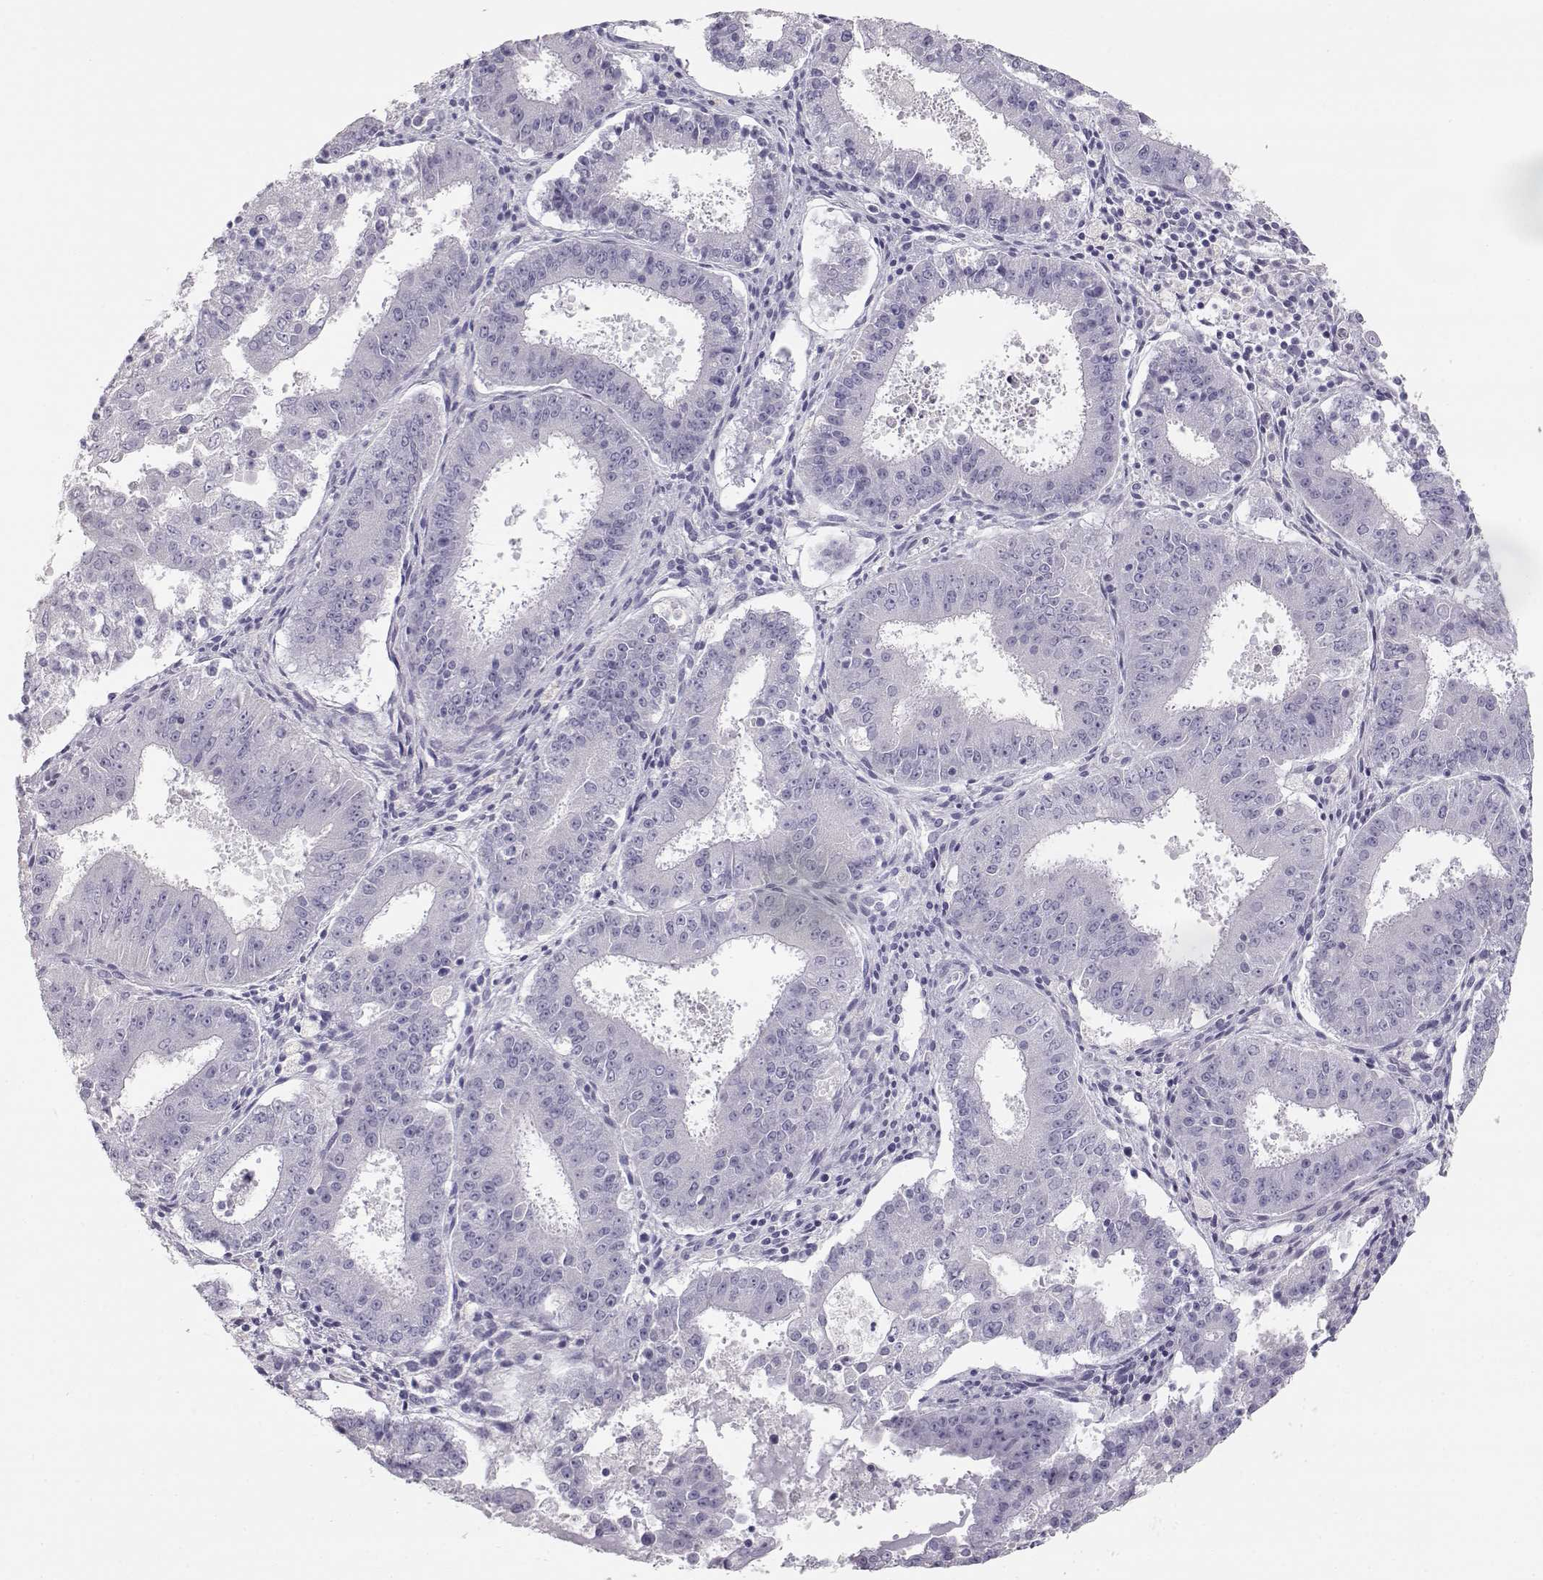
{"staining": {"intensity": "negative", "quantity": "none", "location": "none"}, "tissue": "ovarian cancer", "cell_type": "Tumor cells", "image_type": "cancer", "snomed": [{"axis": "morphology", "description": "Carcinoma, endometroid"}, {"axis": "topography", "description": "Ovary"}], "caption": "High power microscopy photomicrograph of an IHC photomicrograph of ovarian endometroid carcinoma, revealing no significant expression in tumor cells.", "gene": "LEPR", "patient": {"sex": "female", "age": 42}}